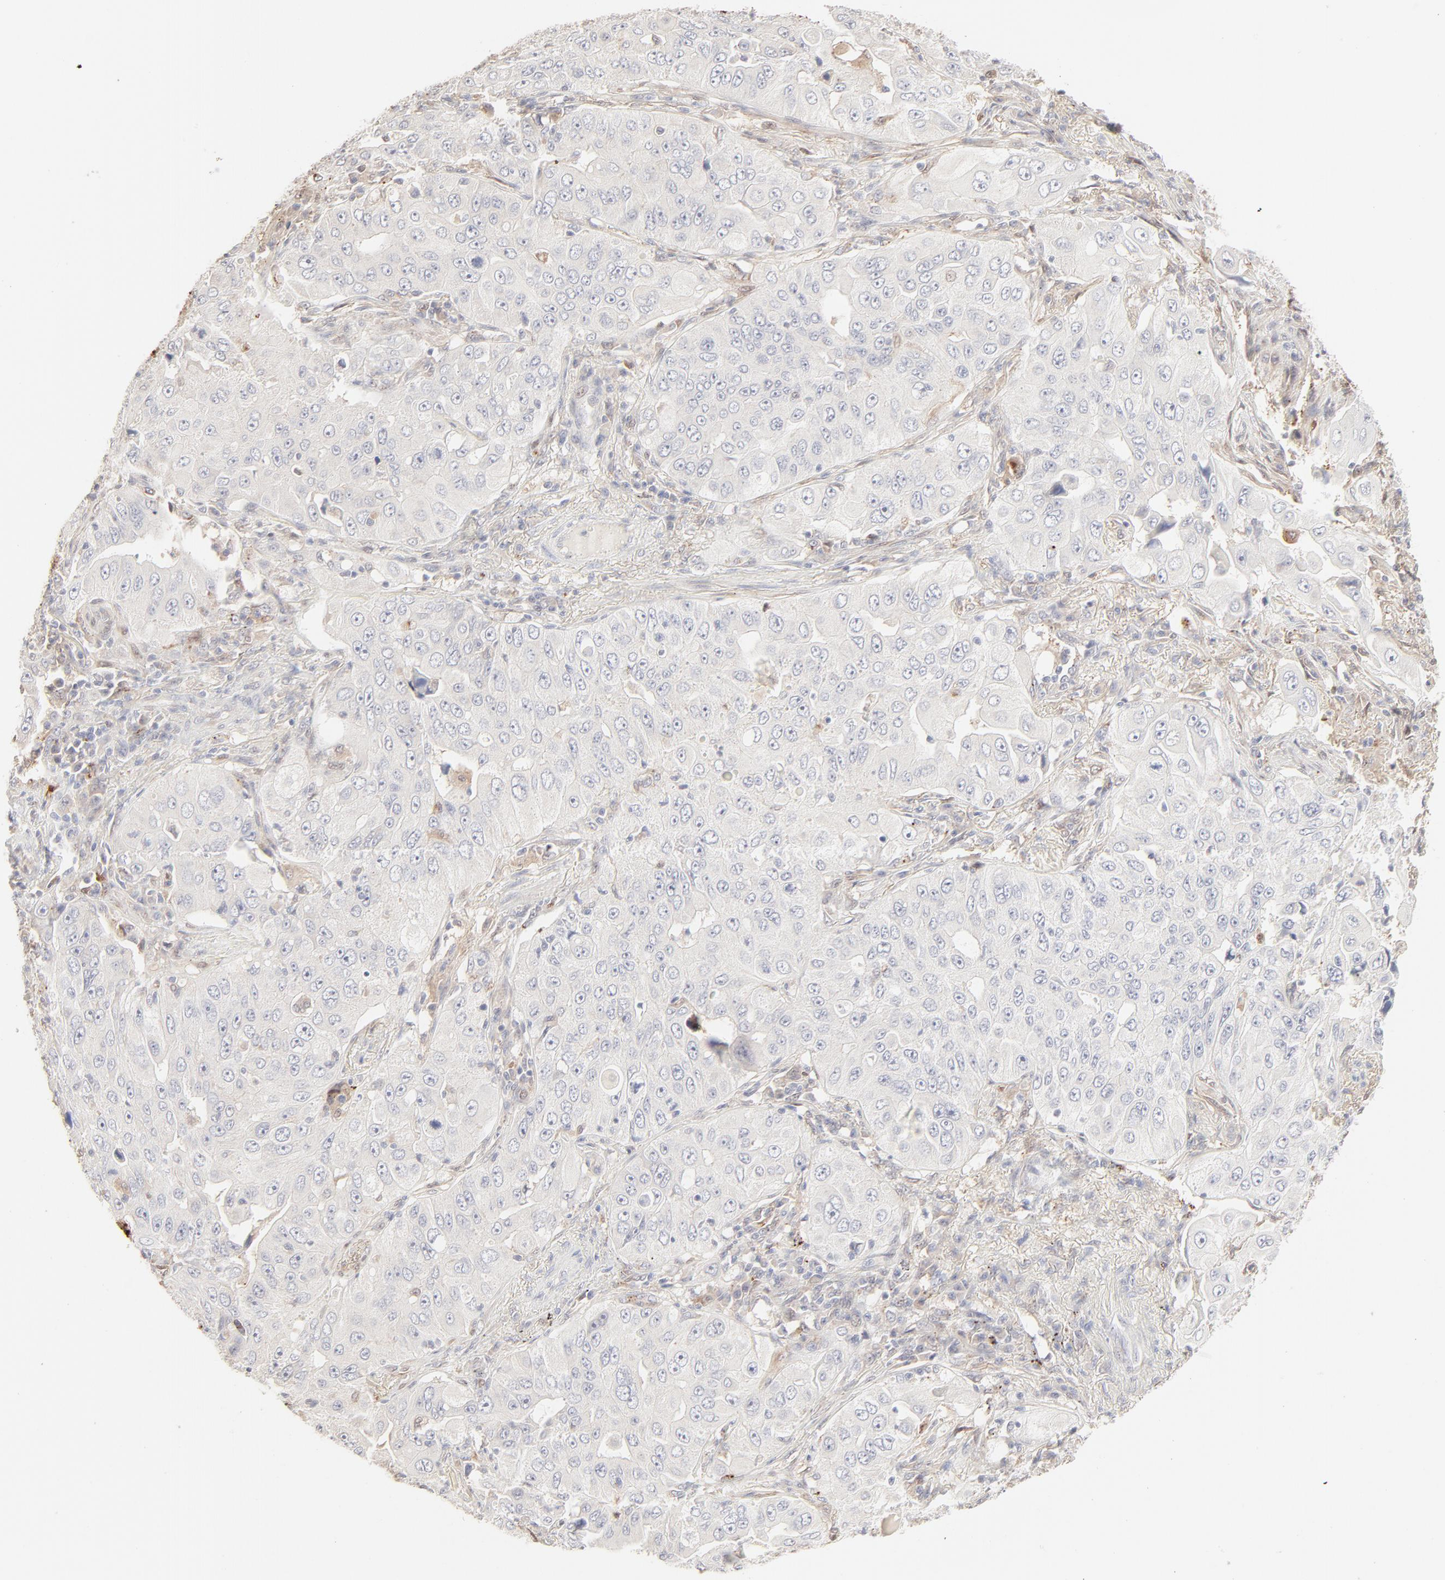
{"staining": {"intensity": "negative", "quantity": "none", "location": "none"}, "tissue": "lung cancer", "cell_type": "Tumor cells", "image_type": "cancer", "snomed": [{"axis": "morphology", "description": "Adenocarcinoma, NOS"}, {"axis": "topography", "description": "Lung"}], "caption": "Tumor cells are negative for brown protein staining in lung adenocarcinoma.", "gene": "LGALS2", "patient": {"sex": "male", "age": 84}}